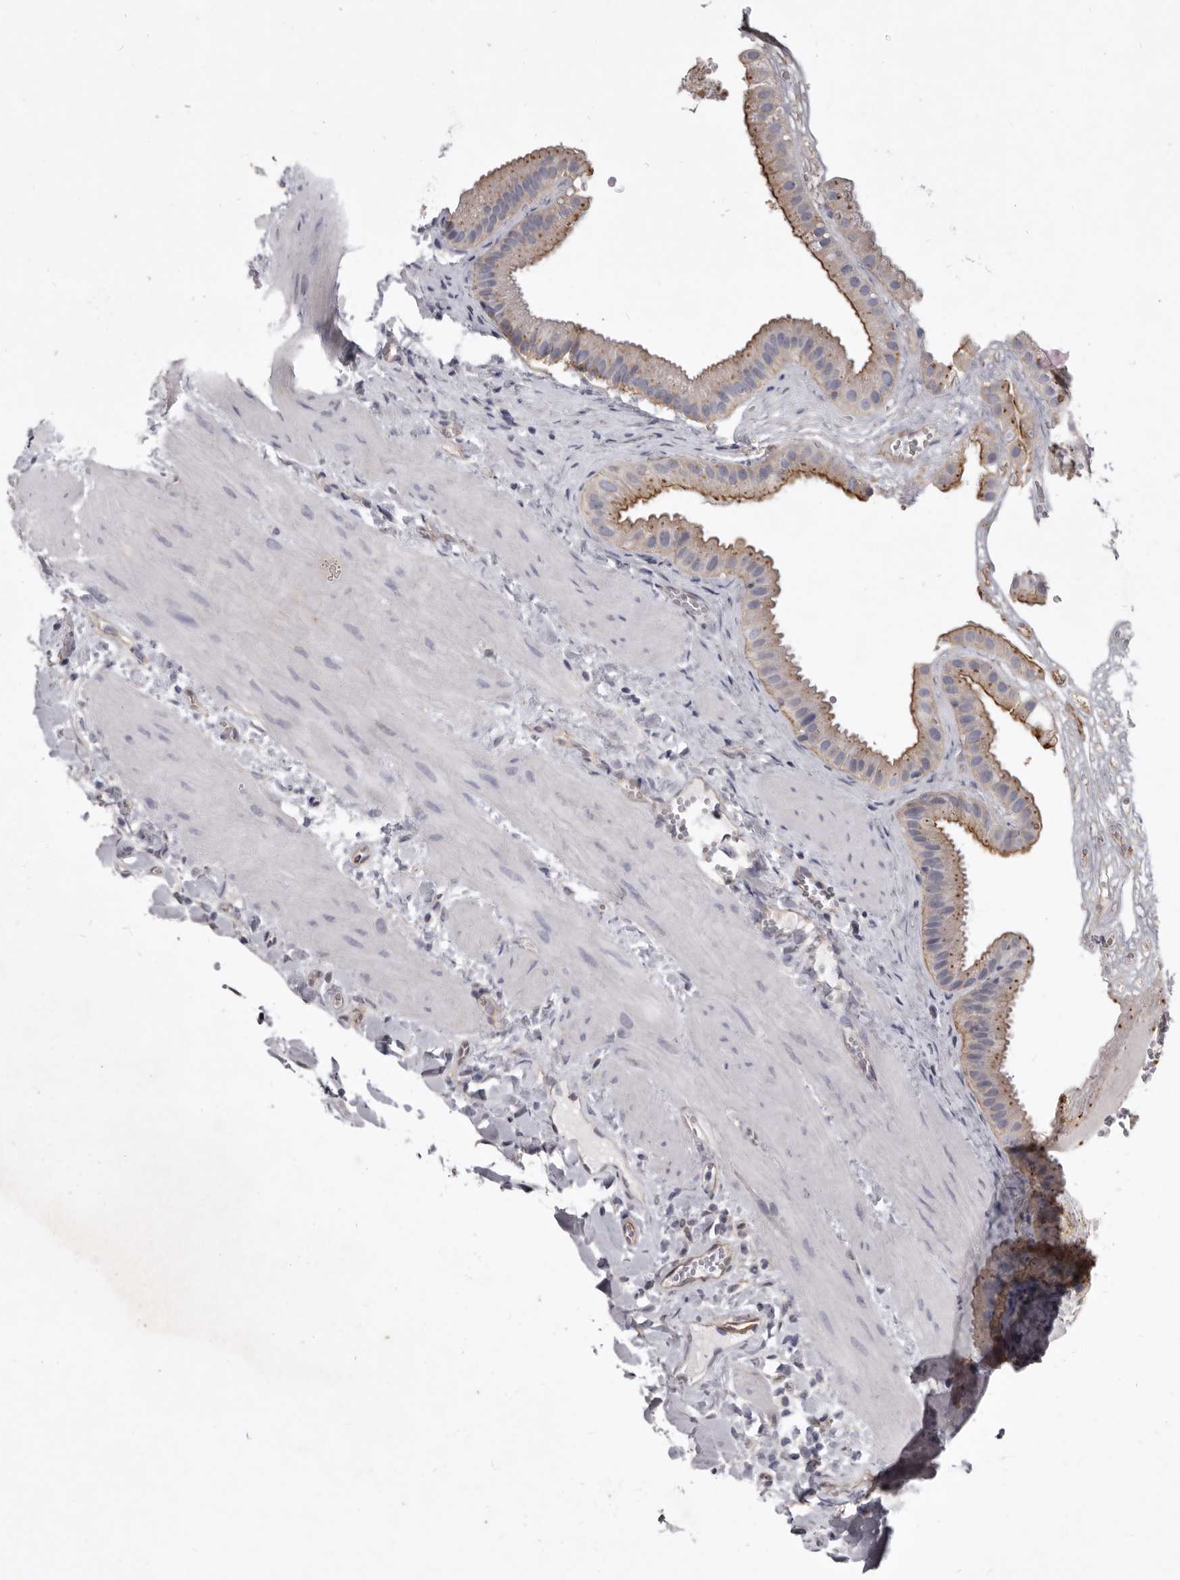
{"staining": {"intensity": "strong", "quantity": "25%-75%", "location": "cytoplasmic/membranous"}, "tissue": "gallbladder", "cell_type": "Glandular cells", "image_type": "normal", "snomed": [{"axis": "morphology", "description": "Normal tissue, NOS"}, {"axis": "topography", "description": "Gallbladder"}], "caption": "Unremarkable gallbladder was stained to show a protein in brown. There is high levels of strong cytoplasmic/membranous staining in about 25%-75% of glandular cells.", "gene": "P2RX6", "patient": {"sex": "male", "age": 55}}